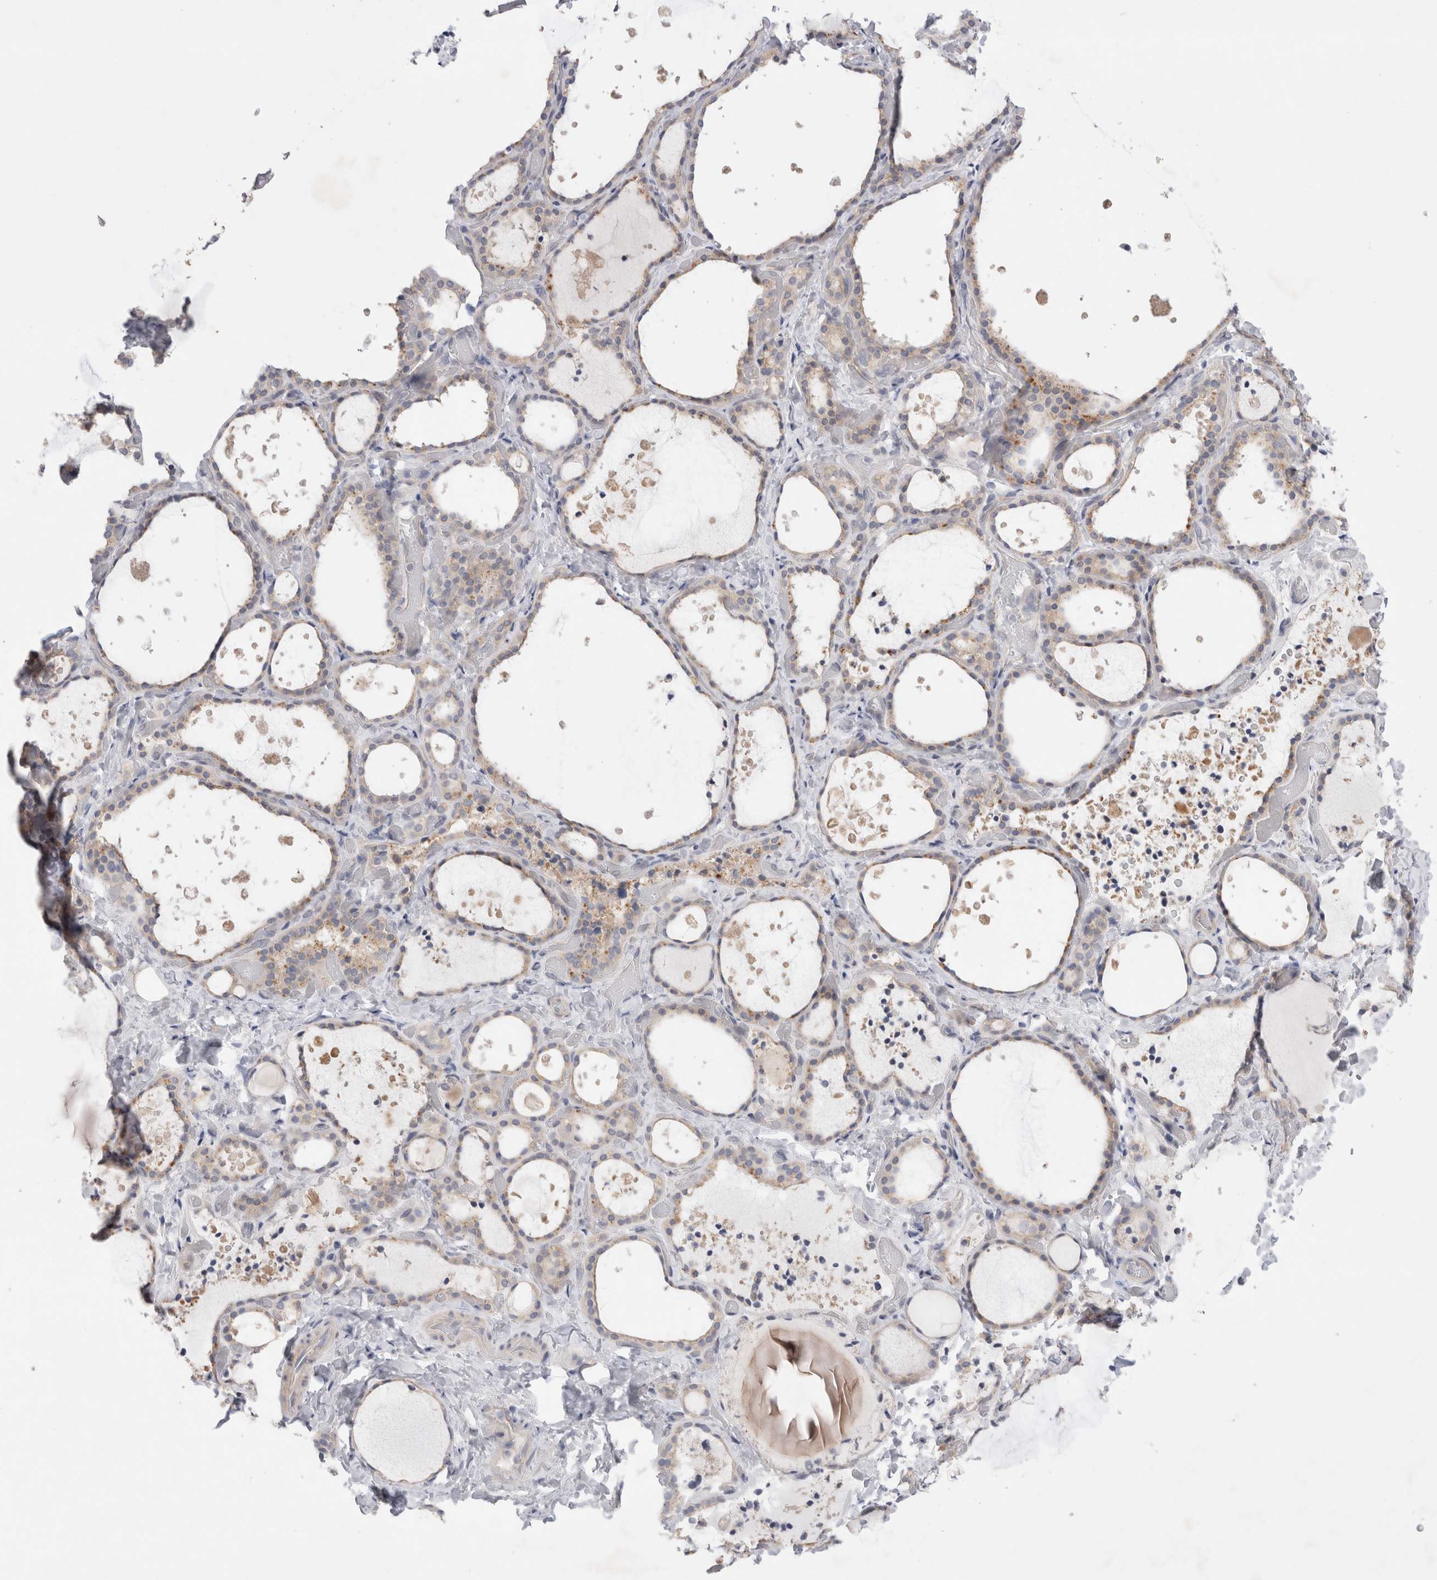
{"staining": {"intensity": "weak", "quantity": "<25%", "location": "cytoplasmic/membranous"}, "tissue": "thyroid gland", "cell_type": "Glandular cells", "image_type": "normal", "snomed": [{"axis": "morphology", "description": "Normal tissue, NOS"}, {"axis": "topography", "description": "Thyroid gland"}], "caption": "Thyroid gland was stained to show a protein in brown. There is no significant staining in glandular cells. (DAB immunohistochemistry visualized using brightfield microscopy, high magnification).", "gene": "WIPF2", "patient": {"sex": "female", "age": 44}}